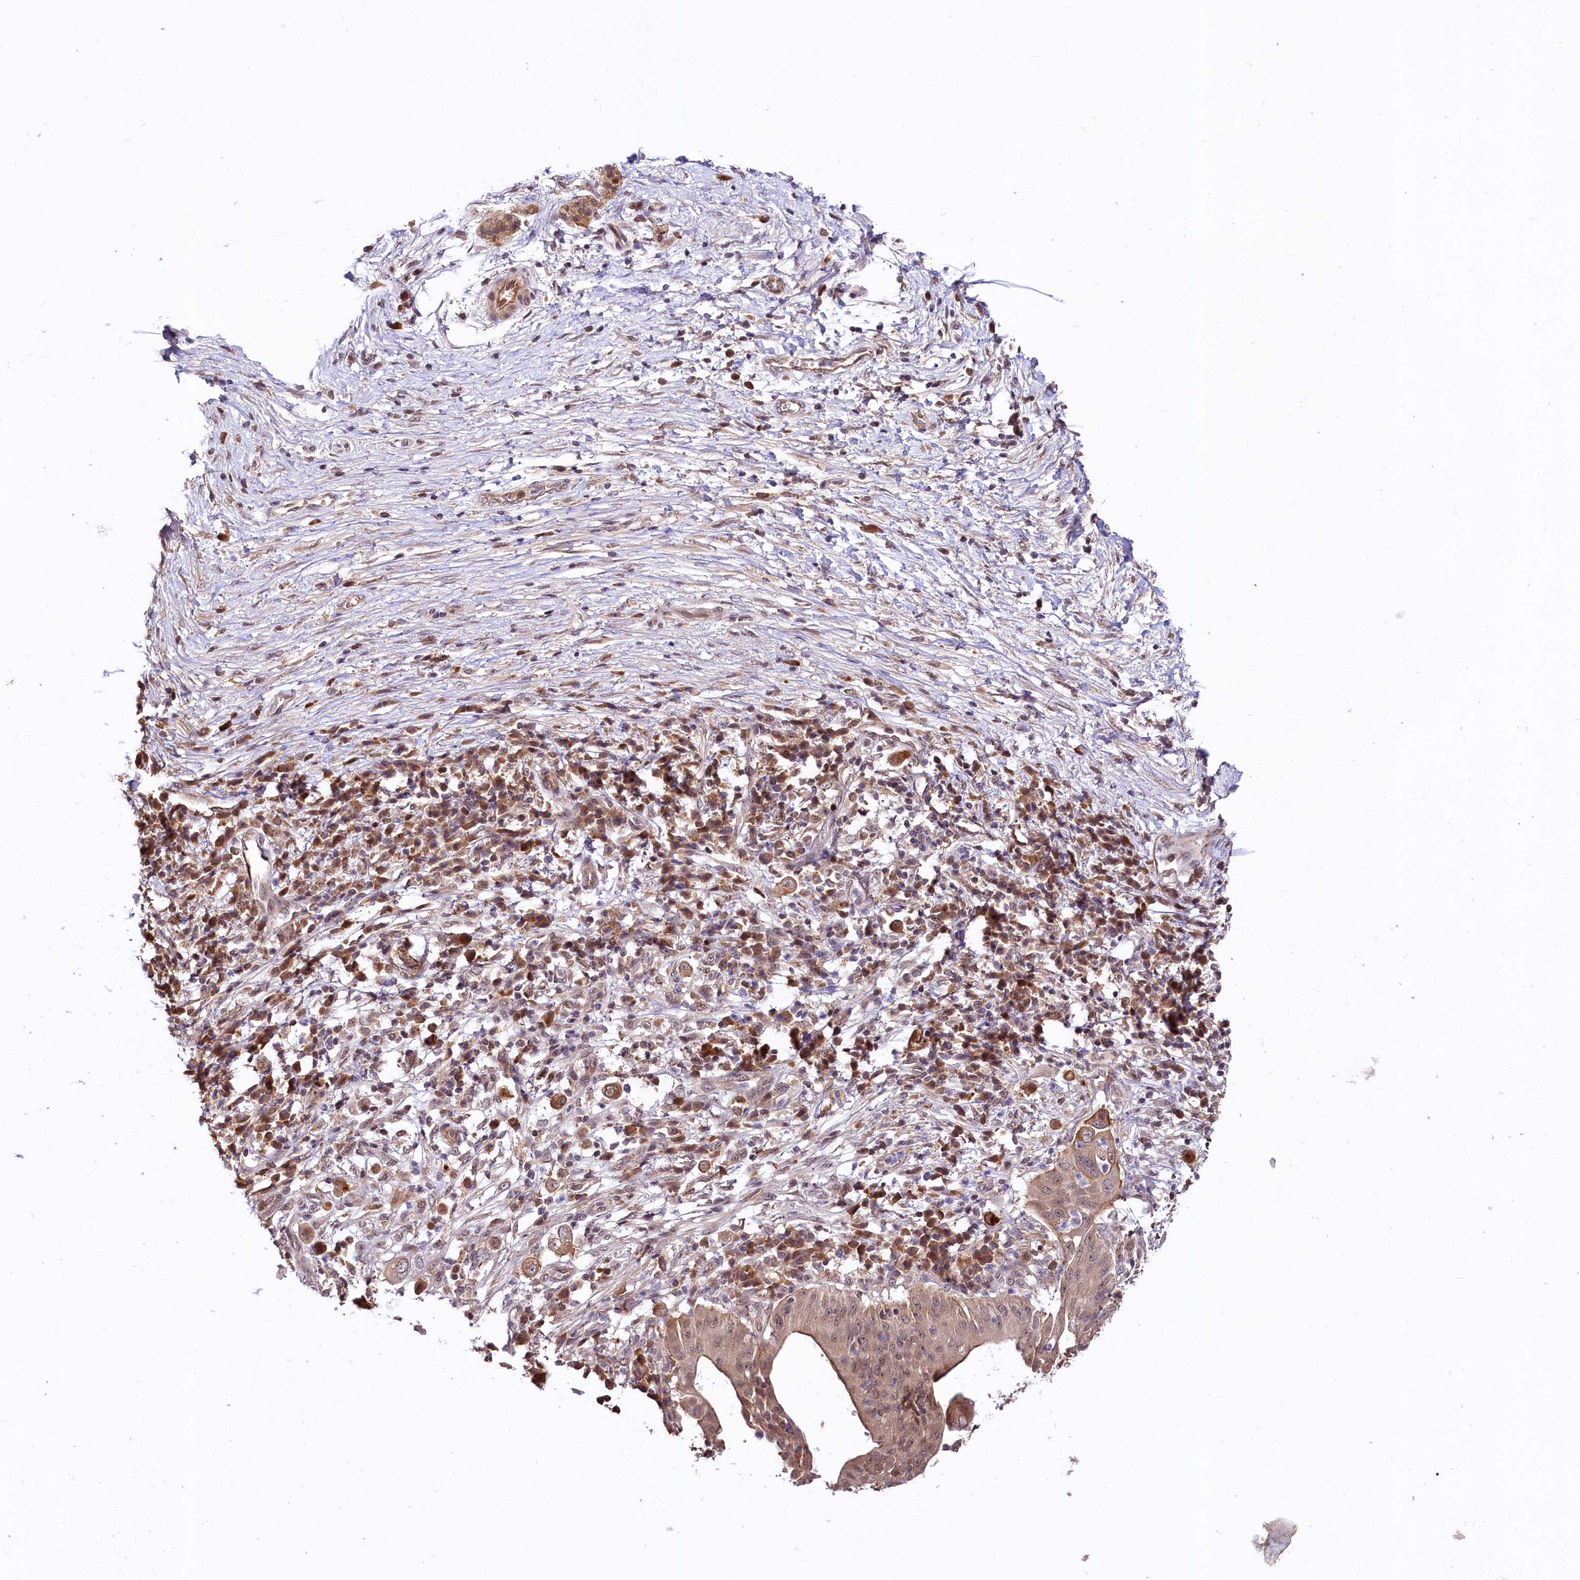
{"staining": {"intensity": "moderate", "quantity": ">75%", "location": "cytoplasmic/membranous"}, "tissue": "pancreatic cancer", "cell_type": "Tumor cells", "image_type": "cancer", "snomed": [{"axis": "morphology", "description": "Adenocarcinoma, NOS"}, {"axis": "topography", "description": "Pancreas"}], "caption": "A histopathology image of human pancreatic cancer stained for a protein demonstrates moderate cytoplasmic/membranous brown staining in tumor cells. (DAB (3,3'-diaminobenzidine) IHC, brown staining for protein, blue staining for nuclei).", "gene": "UBE3A", "patient": {"sex": "male", "age": 68}}